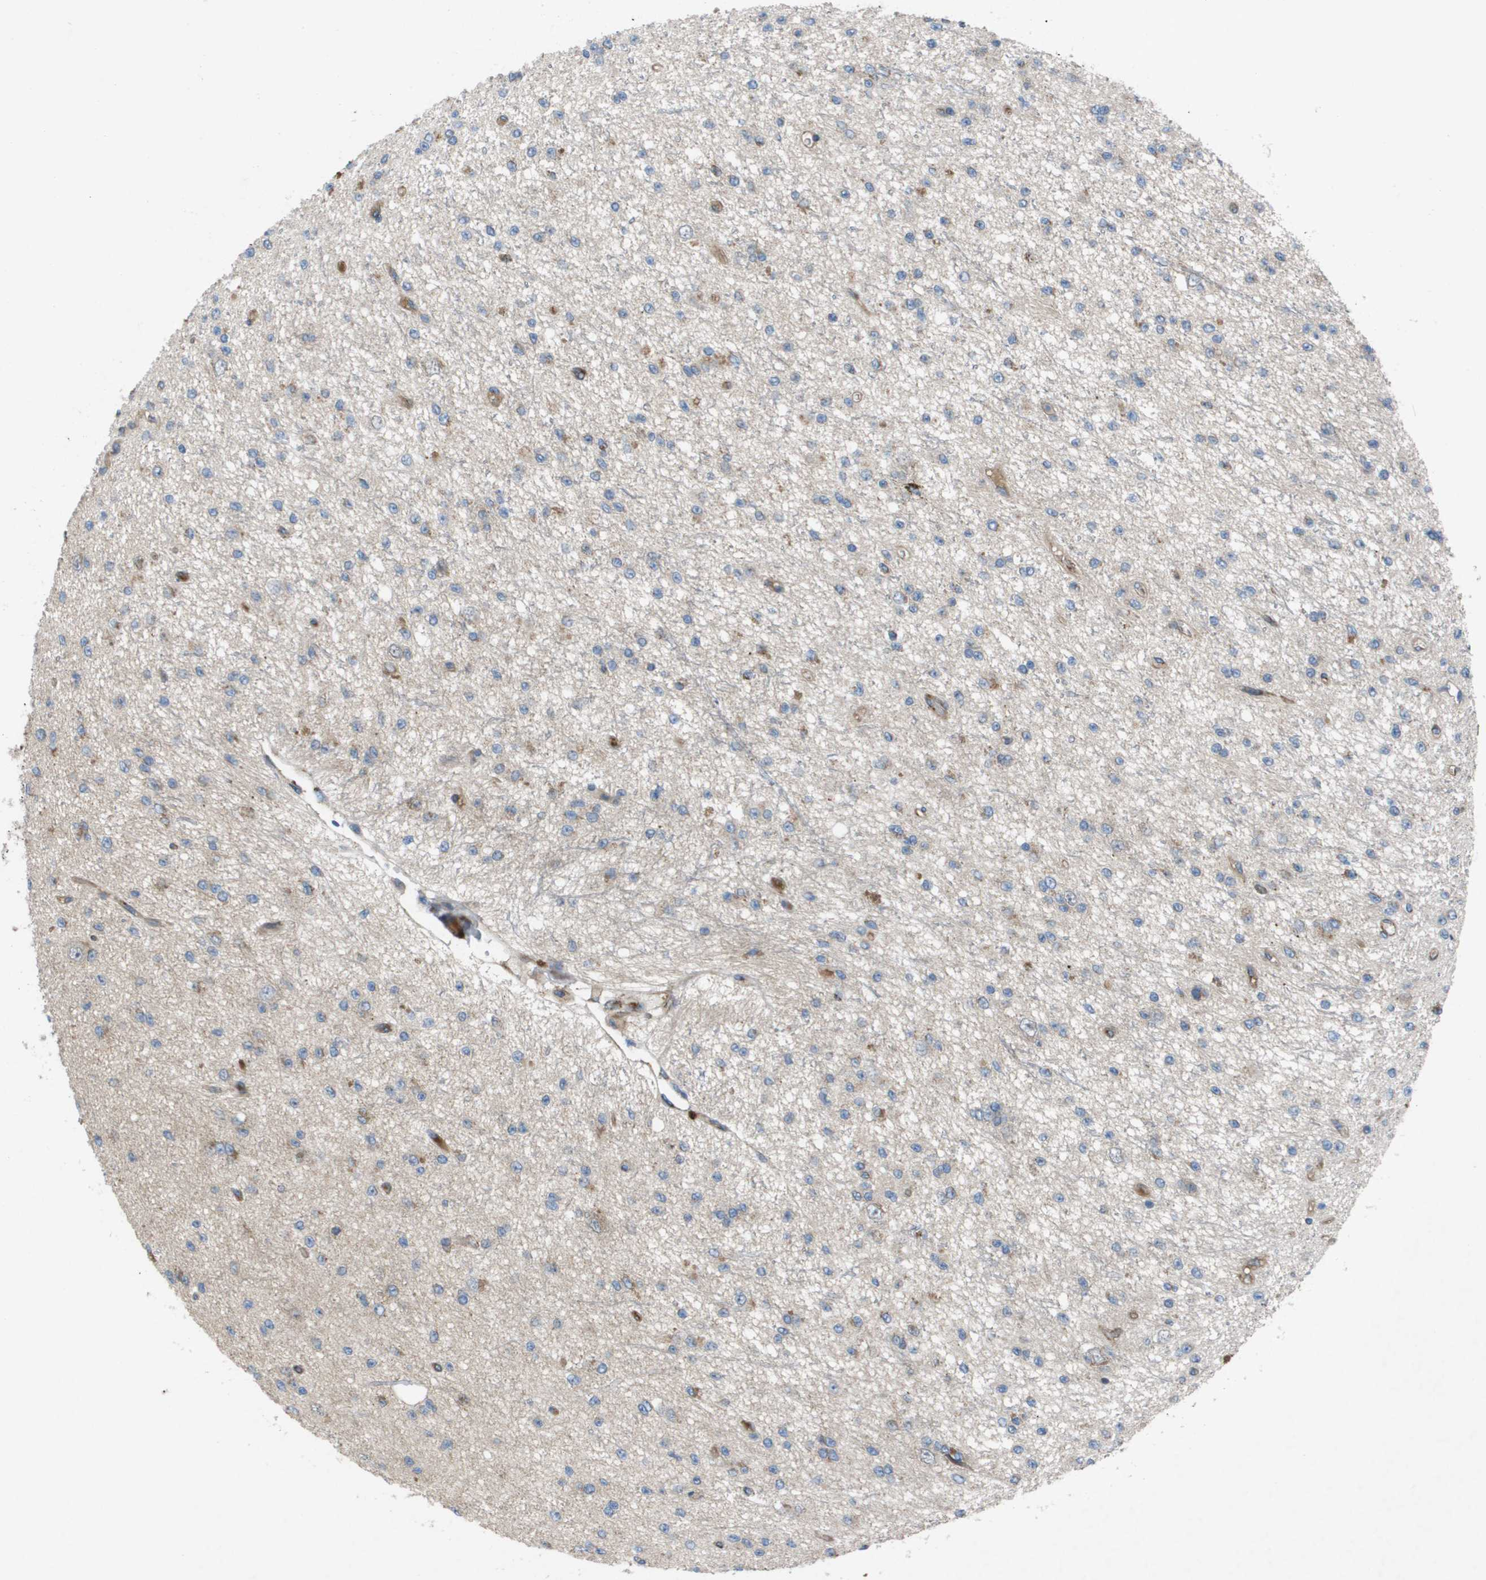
{"staining": {"intensity": "weak", "quantity": "<25%", "location": "cytoplasmic/membranous"}, "tissue": "glioma", "cell_type": "Tumor cells", "image_type": "cancer", "snomed": [{"axis": "morphology", "description": "Glioma, malignant, Low grade"}, {"axis": "topography", "description": "Brain"}], "caption": "Human low-grade glioma (malignant) stained for a protein using immunohistochemistry displays no positivity in tumor cells.", "gene": "SLC6A9", "patient": {"sex": "male", "age": 38}}